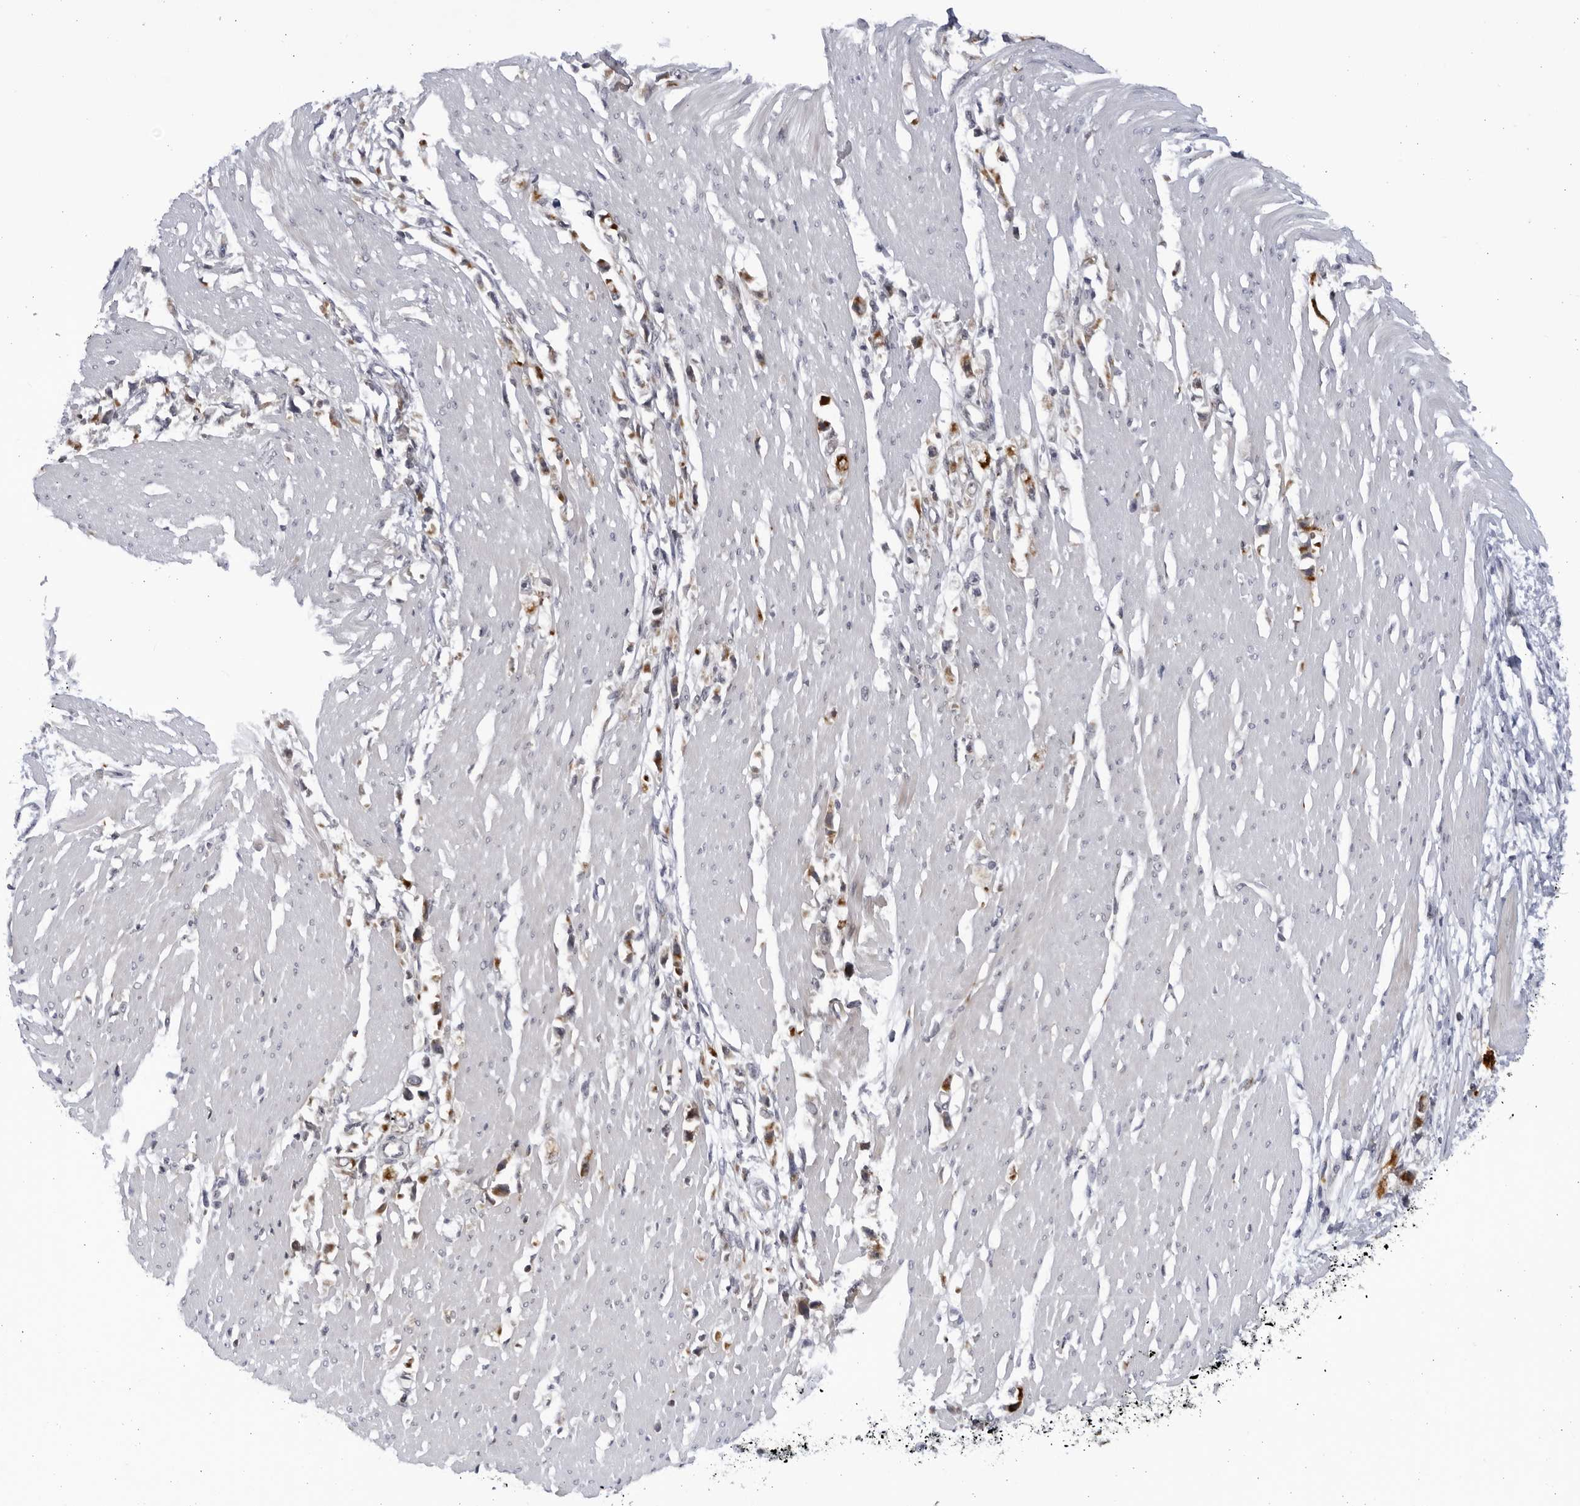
{"staining": {"intensity": "moderate", "quantity": ">75%", "location": "cytoplasmic/membranous"}, "tissue": "stomach cancer", "cell_type": "Tumor cells", "image_type": "cancer", "snomed": [{"axis": "morphology", "description": "Adenocarcinoma, NOS"}, {"axis": "topography", "description": "Stomach"}], "caption": "IHC micrograph of neoplastic tissue: stomach adenocarcinoma stained using immunohistochemistry demonstrates medium levels of moderate protein expression localized specifically in the cytoplasmic/membranous of tumor cells, appearing as a cytoplasmic/membranous brown color.", "gene": "SLC25A22", "patient": {"sex": "female", "age": 59}}